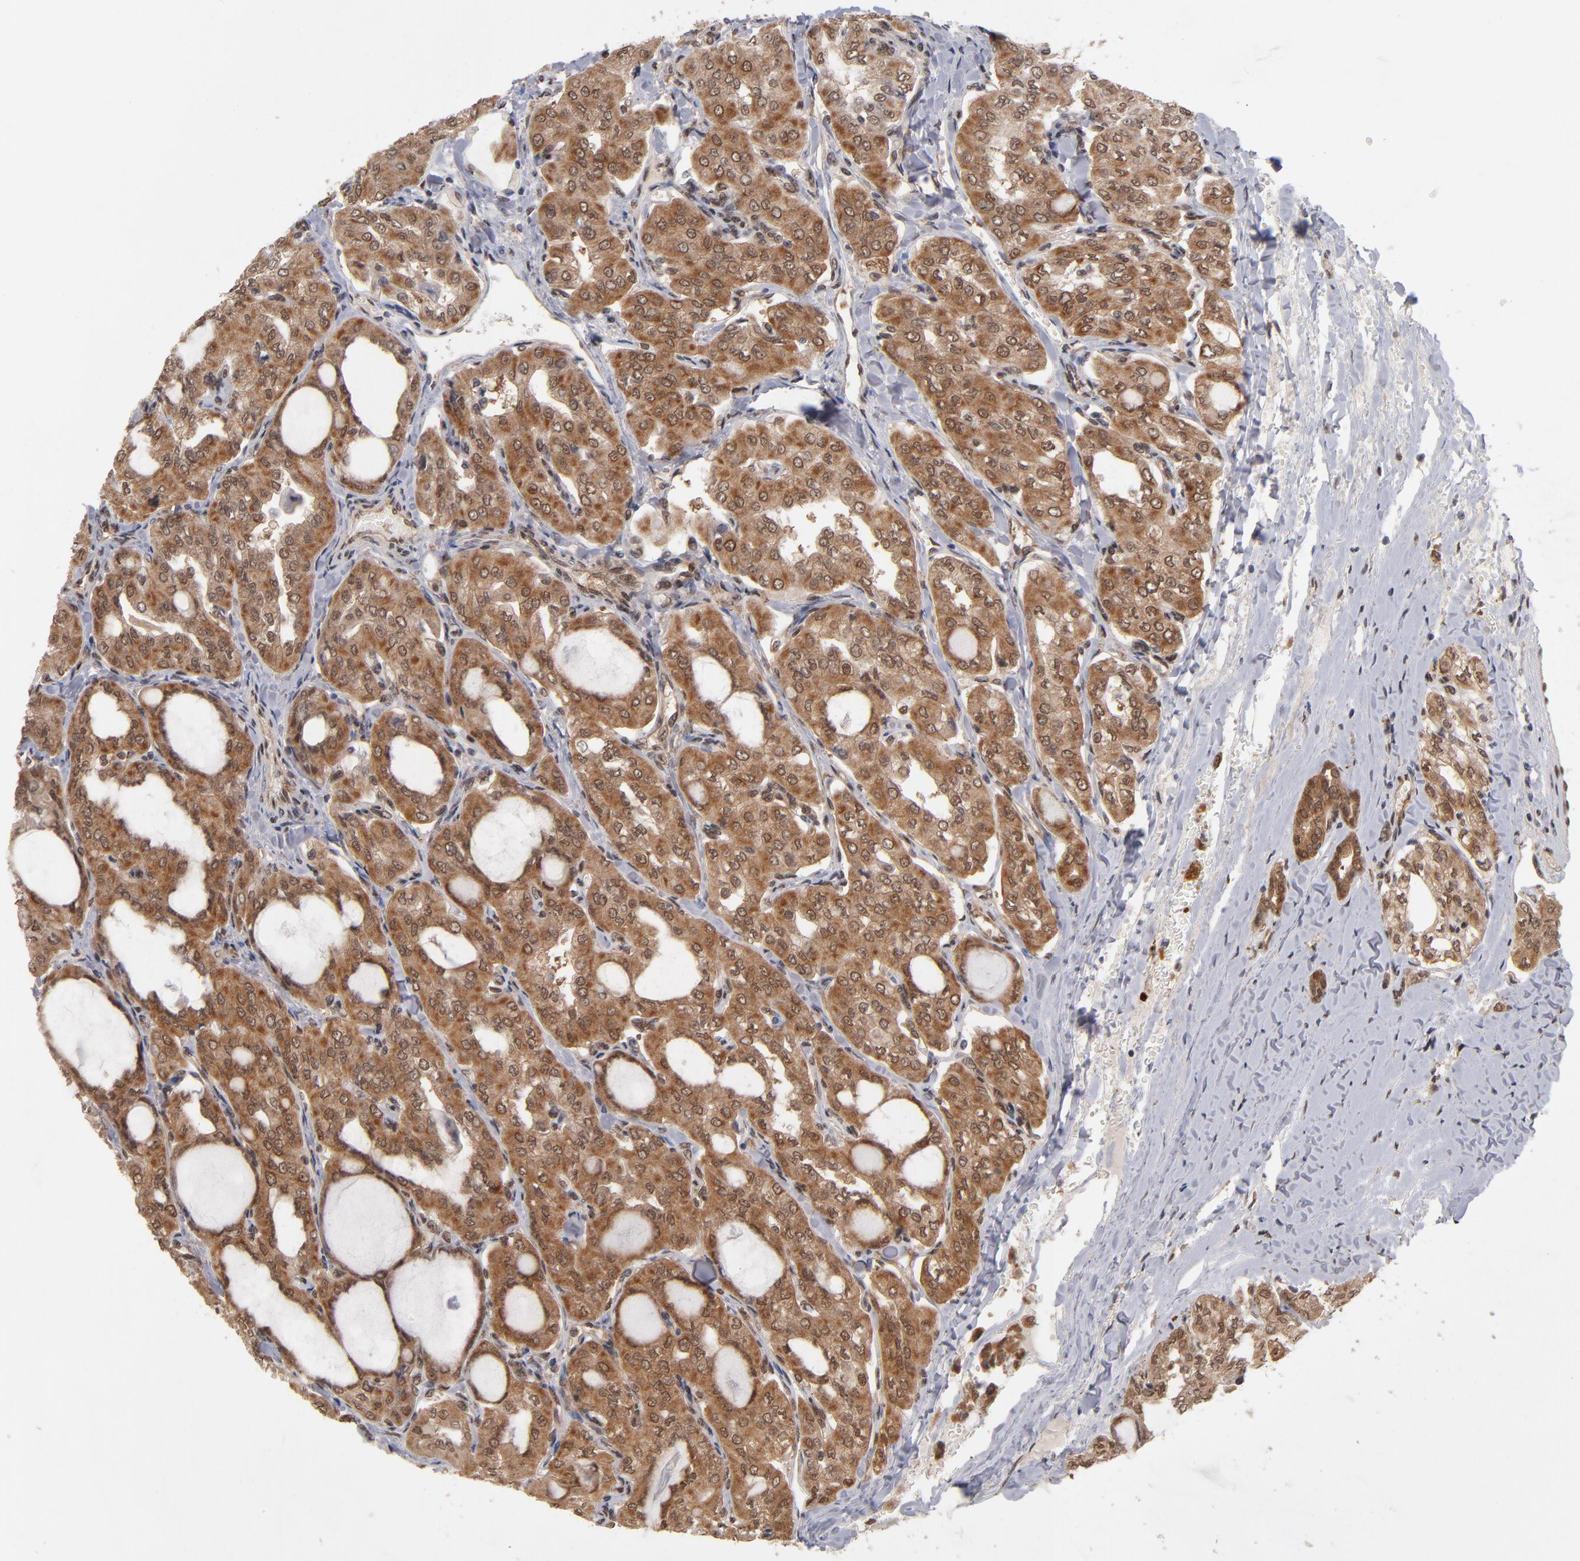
{"staining": {"intensity": "moderate", "quantity": ">75%", "location": "cytoplasmic/membranous,nuclear"}, "tissue": "thyroid cancer", "cell_type": "Tumor cells", "image_type": "cancer", "snomed": [{"axis": "morphology", "description": "Papillary adenocarcinoma, NOS"}, {"axis": "topography", "description": "Thyroid gland"}], "caption": "The photomicrograph shows a brown stain indicating the presence of a protein in the cytoplasmic/membranous and nuclear of tumor cells in thyroid cancer. The staining was performed using DAB (3,3'-diaminobenzidine), with brown indicating positive protein expression. Nuclei are stained blue with hematoxylin.", "gene": "HUWE1", "patient": {"sex": "male", "age": 20}}